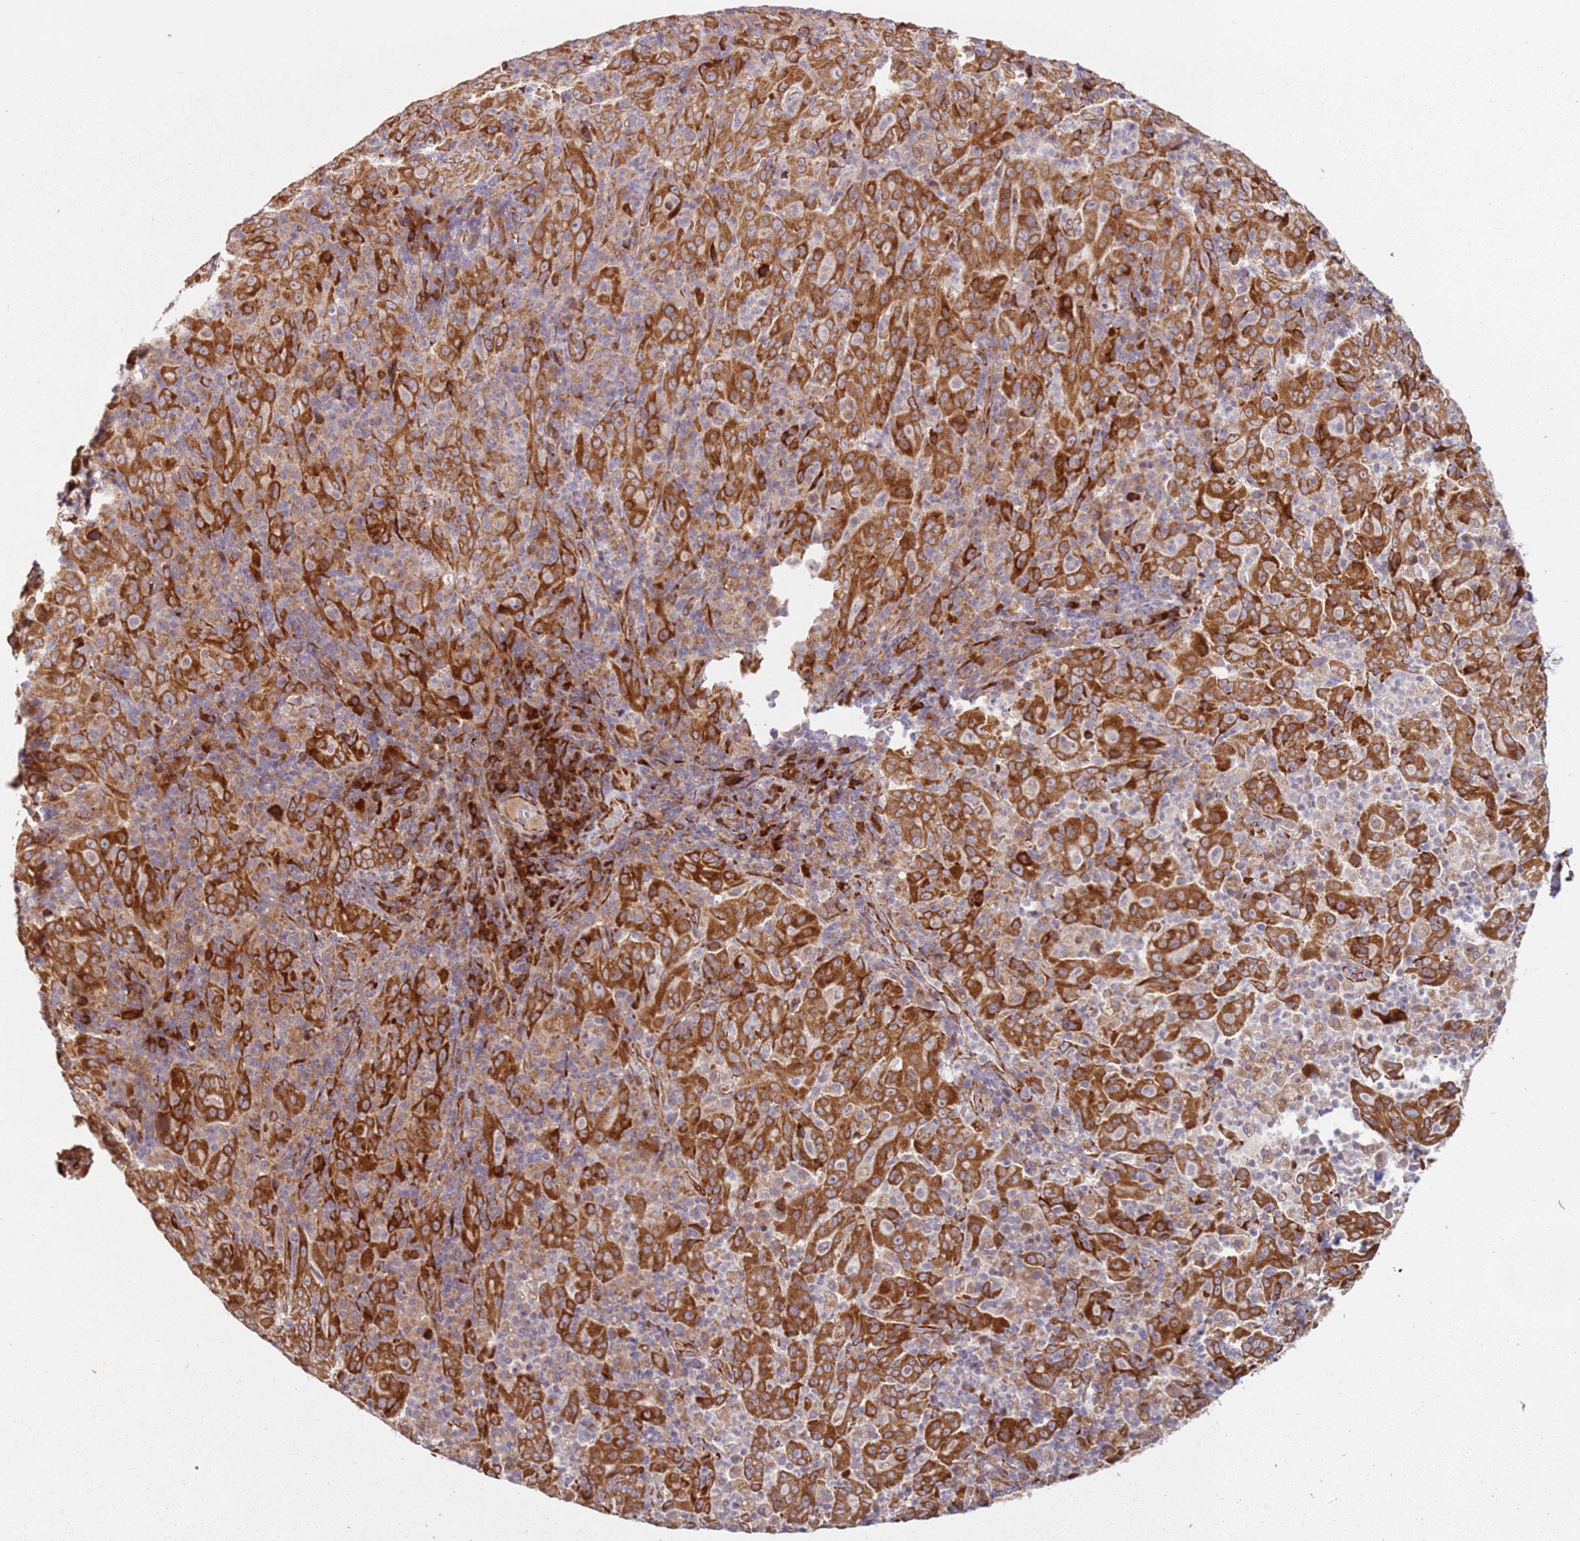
{"staining": {"intensity": "strong", "quantity": ">75%", "location": "cytoplasmic/membranous"}, "tissue": "pancreatic cancer", "cell_type": "Tumor cells", "image_type": "cancer", "snomed": [{"axis": "morphology", "description": "Adenocarcinoma, NOS"}, {"axis": "topography", "description": "Pancreas"}], "caption": "Immunohistochemical staining of human pancreatic adenocarcinoma exhibits high levels of strong cytoplasmic/membranous staining in approximately >75% of tumor cells. (Stains: DAB (3,3'-diaminobenzidine) in brown, nuclei in blue, Microscopy: brightfield microscopy at high magnification).", "gene": "ARFRP1", "patient": {"sex": "male", "age": 63}}